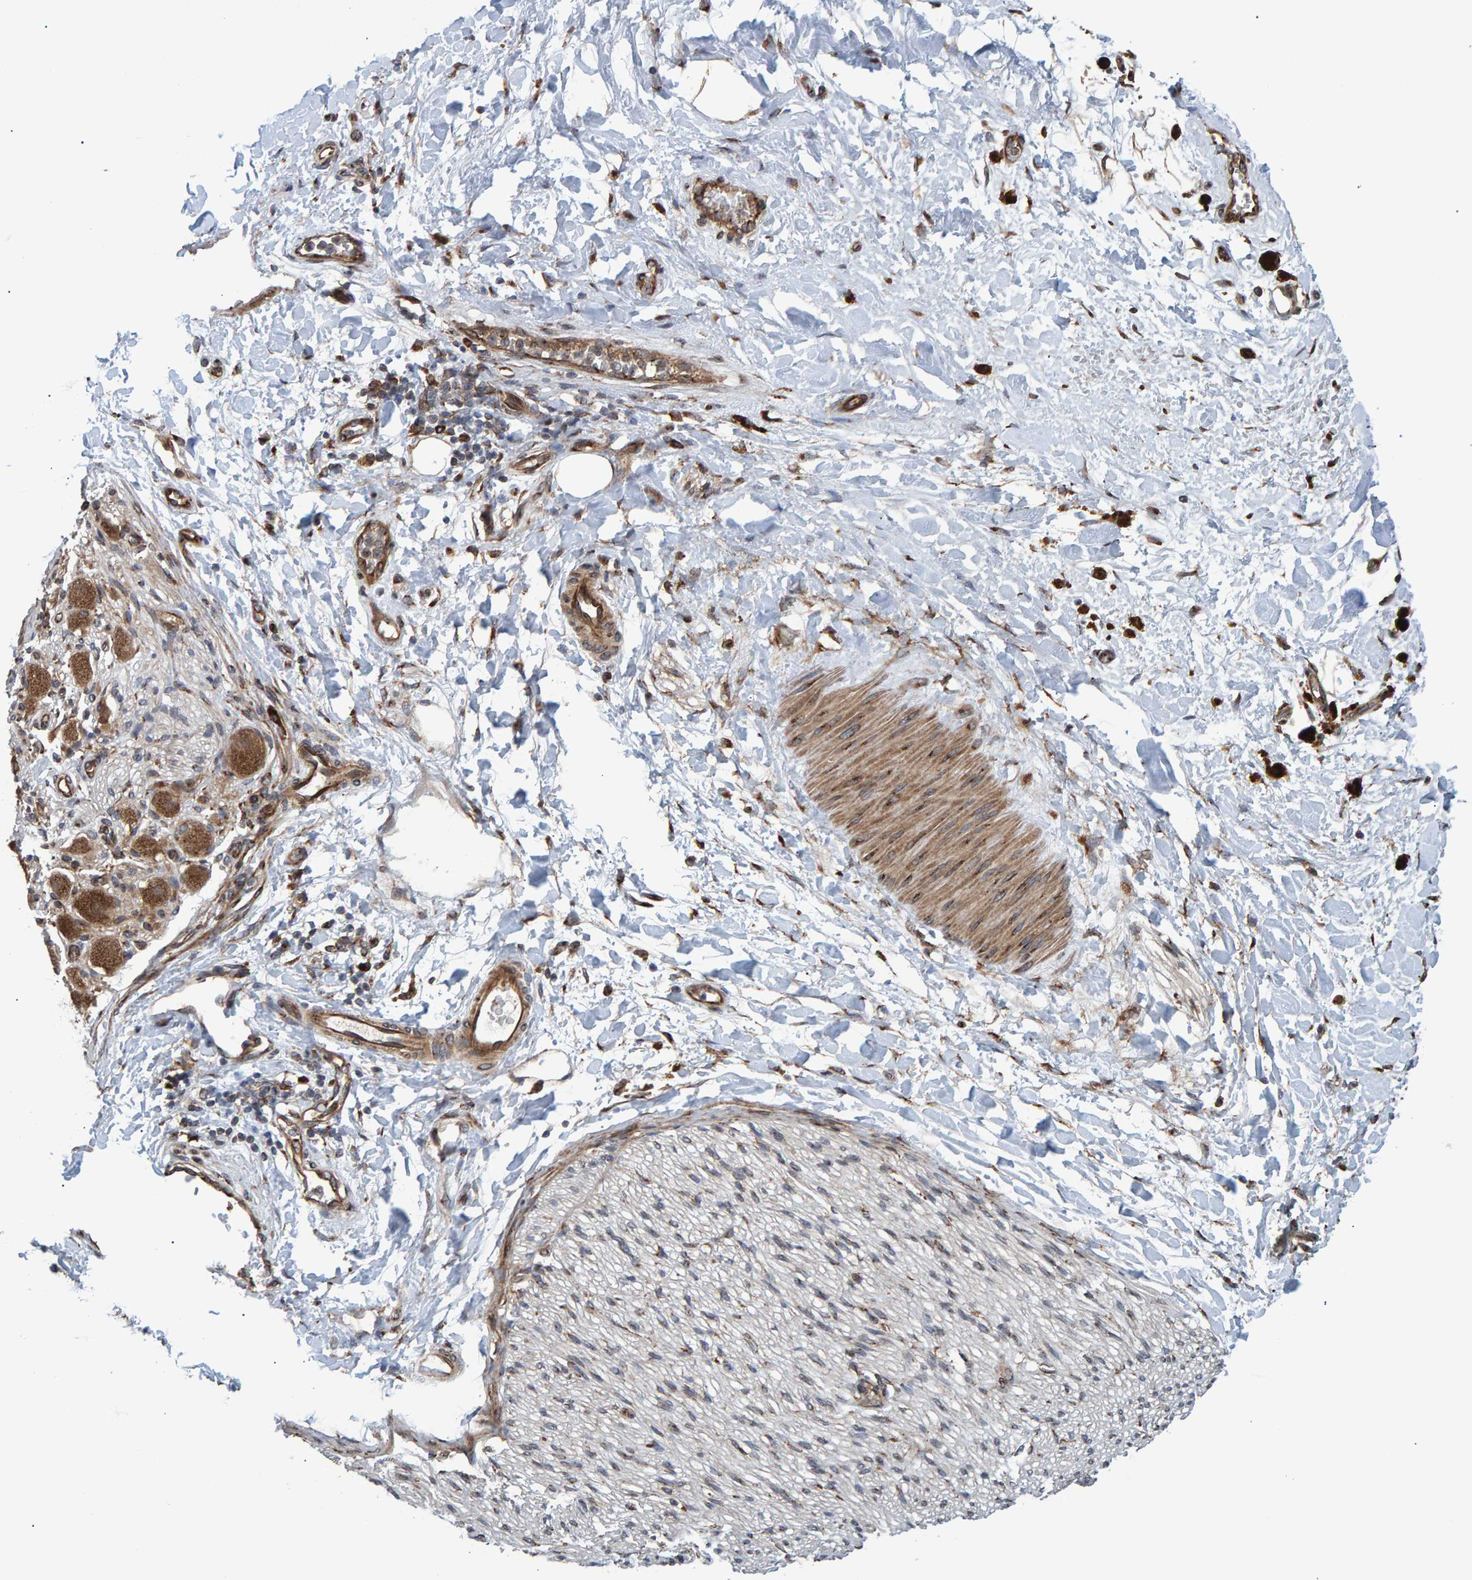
{"staining": {"intensity": "moderate", "quantity": ">75%", "location": "cytoplasmic/membranous"}, "tissue": "adipose tissue", "cell_type": "Adipocytes", "image_type": "normal", "snomed": [{"axis": "morphology", "description": "Normal tissue, NOS"}, {"axis": "topography", "description": "Kidney"}, {"axis": "topography", "description": "Peripheral nerve tissue"}], "caption": "DAB (3,3'-diaminobenzidine) immunohistochemical staining of unremarkable human adipose tissue demonstrates moderate cytoplasmic/membranous protein expression in about >75% of adipocytes.", "gene": "FAM117A", "patient": {"sex": "male", "age": 7}}